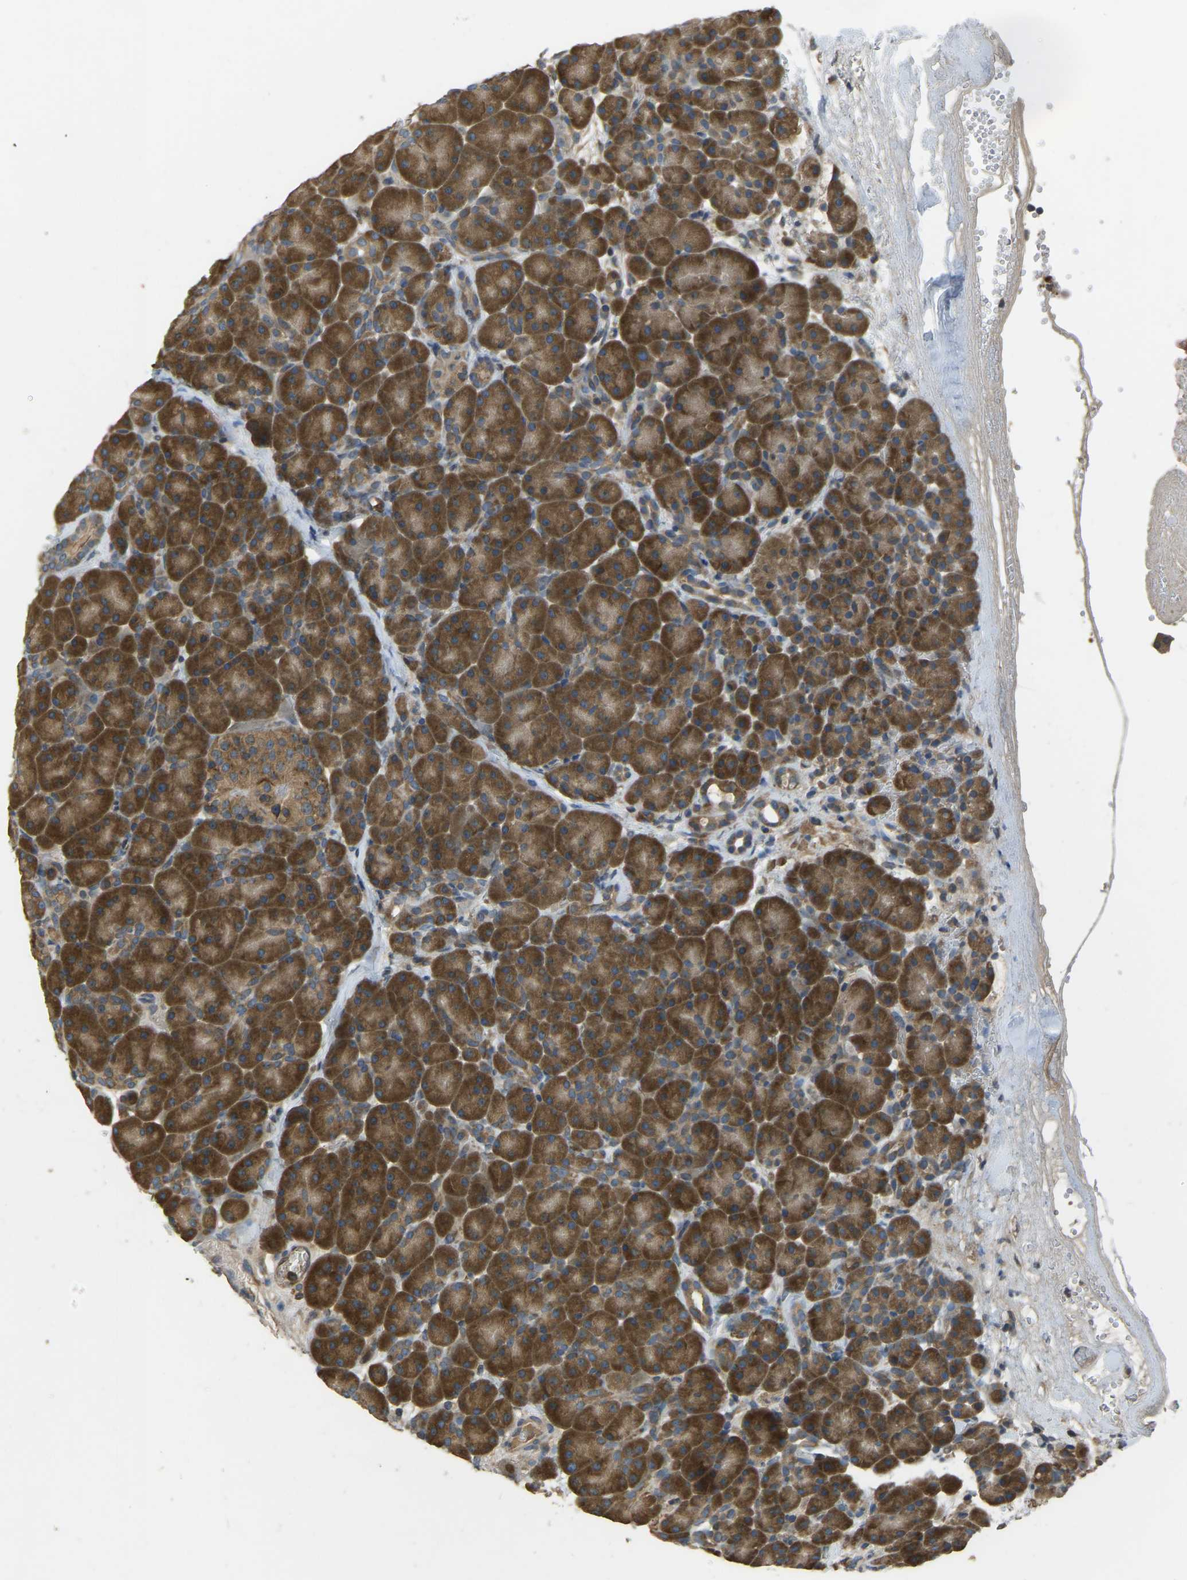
{"staining": {"intensity": "strong", "quantity": ">75%", "location": "cytoplasmic/membranous"}, "tissue": "pancreas", "cell_type": "Exocrine glandular cells", "image_type": "normal", "snomed": [{"axis": "morphology", "description": "Normal tissue, NOS"}, {"axis": "topography", "description": "Pancreas"}], "caption": "Unremarkable pancreas displays strong cytoplasmic/membranous staining in approximately >75% of exocrine glandular cells.", "gene": "AIMP1", "patient": {"sex": "male", "age": 66}}